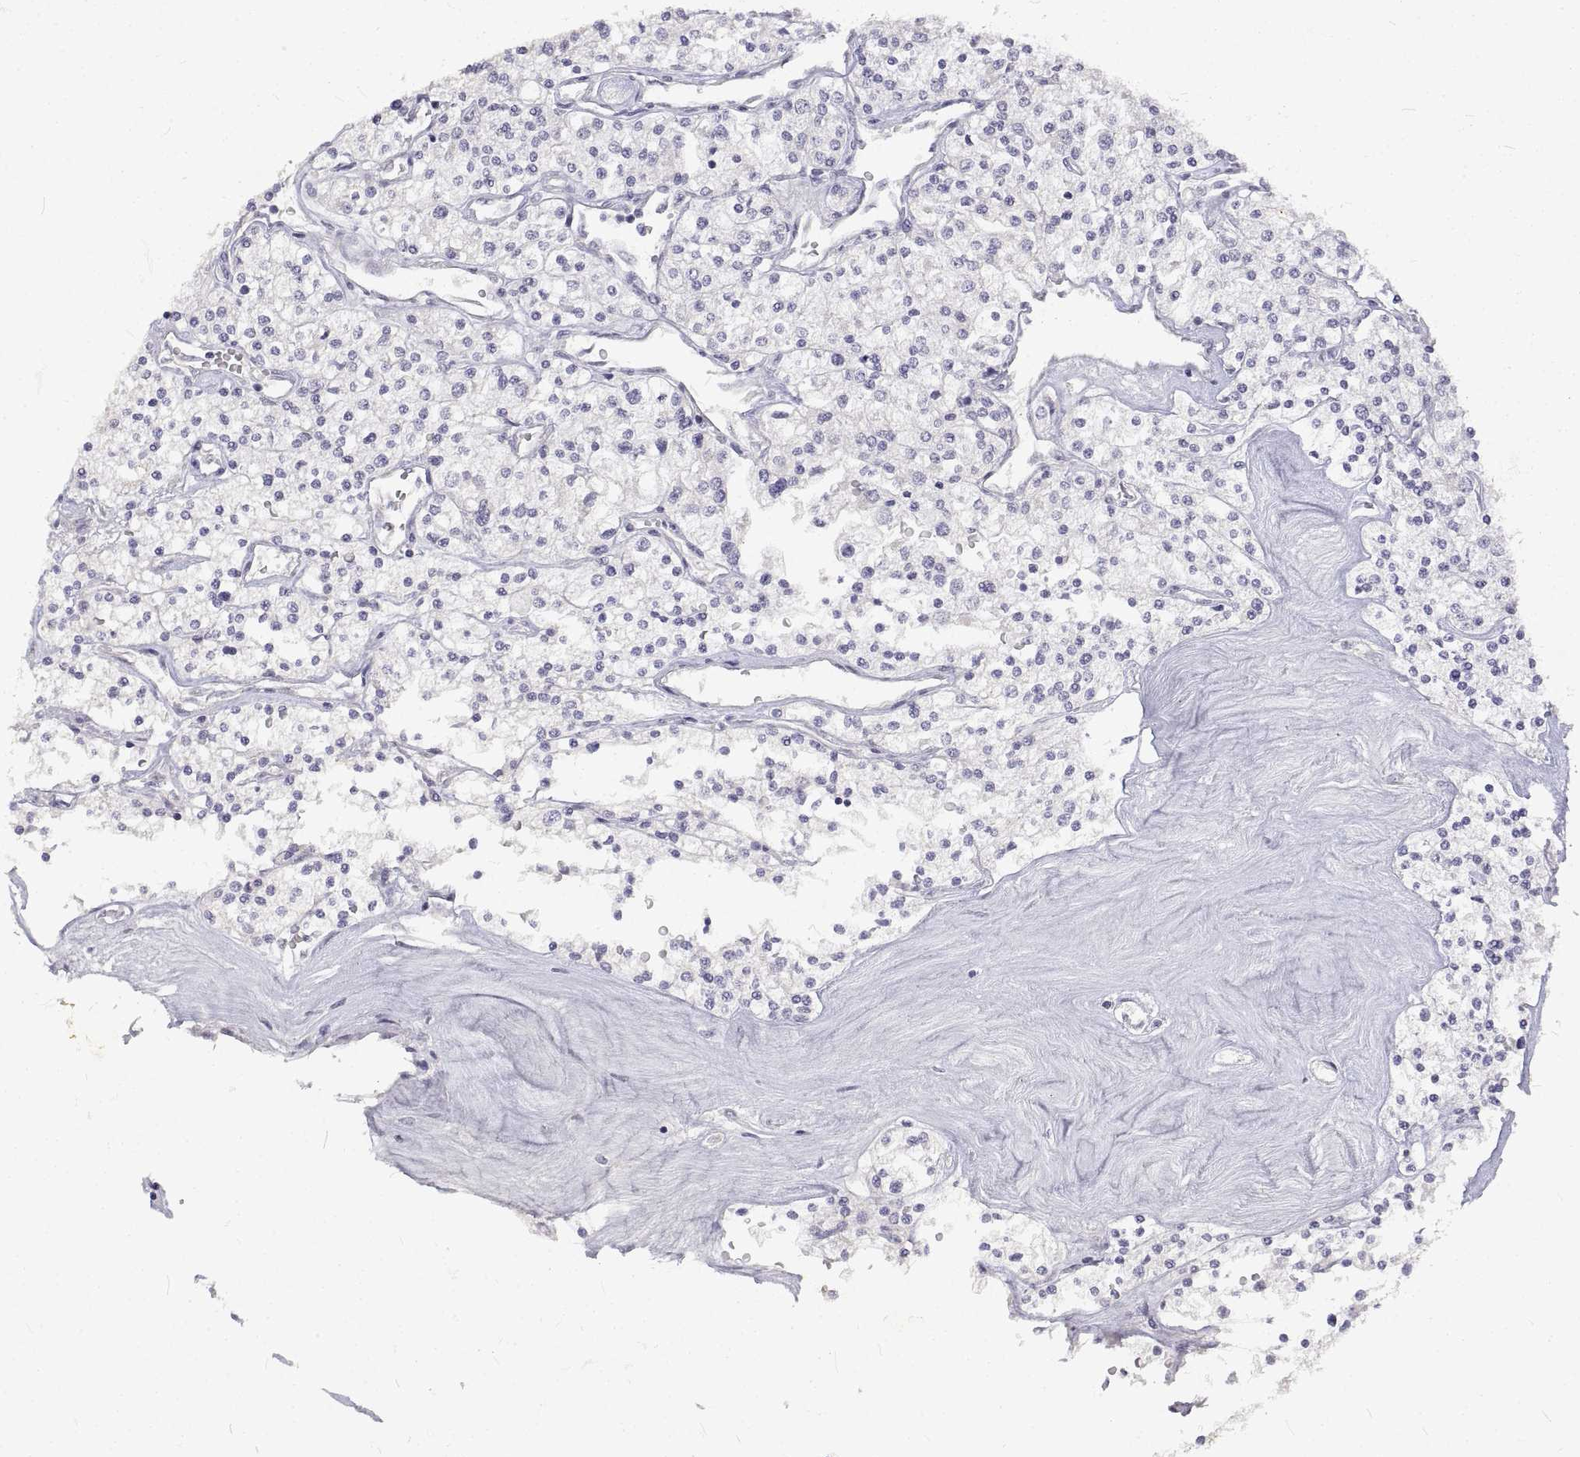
{"staining": {"intensity": "negative", "quantity": "none", "location": "none"}, "tissue": "renal cancer", "cell_type": "Tumor cells", "image_type": "cancer", "snomed": [{"axis": "morphology", "description": "Adenocarcinoma, NOS"}, {"axis": "topography", "description": "Kidney"}], "caption": "The histopathology image reveals no significant expression in tumor cells of adenocarcinoma (renal). (Immunohistochemistry, brightfield microscopy, high magnification).", "gene": "ANO2", "patient": {"sex": "male", "age": 80}}